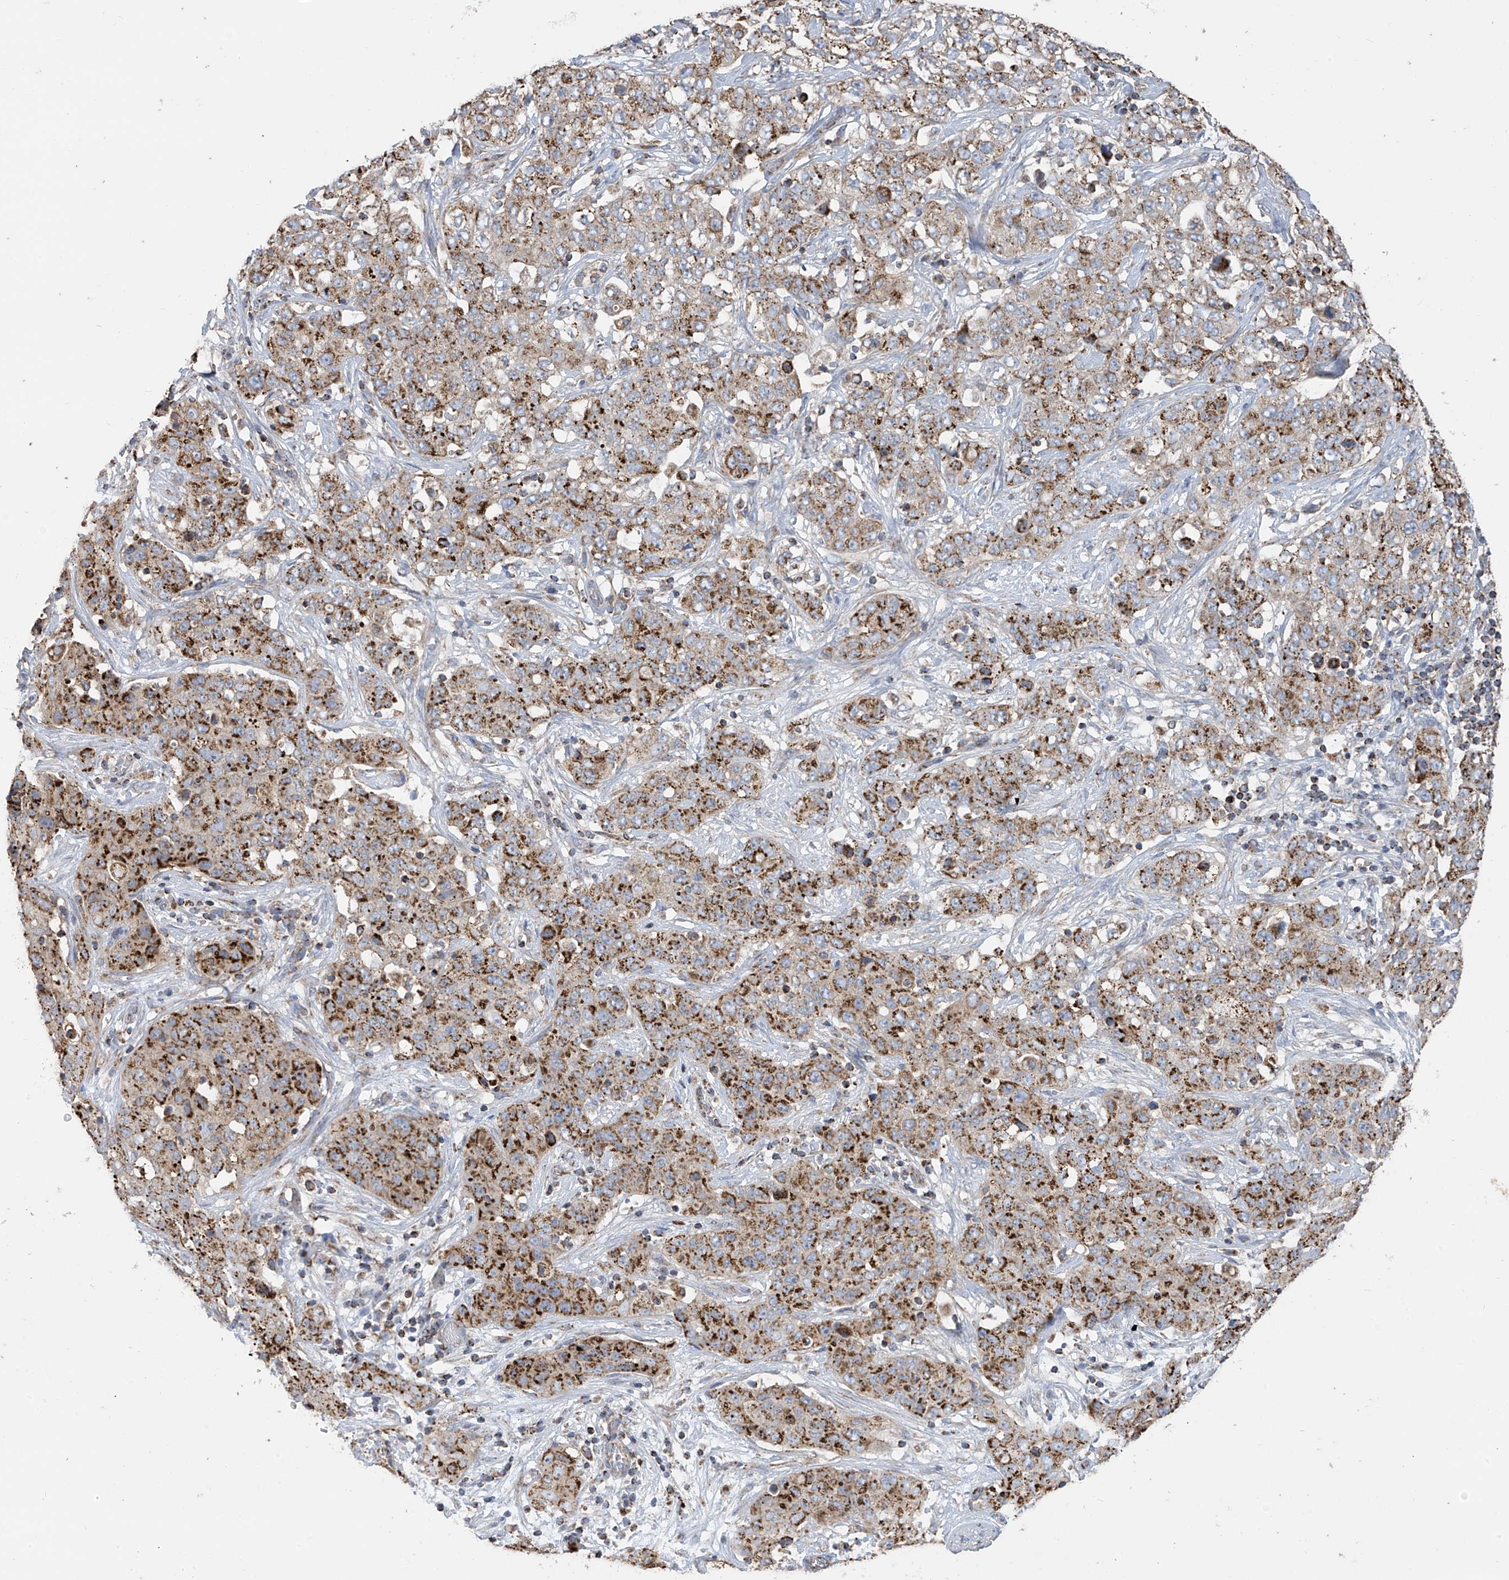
{"staining": {"intensity": "strong", "quantity": ">75%", "location": "cytoplasmic/membranous"}, "tissue": "stomach cancer", "cell_type": "Tumor cells", "image_type": "cancer", "snomed": [{"axis": "morphology", "description": "Normal tissue, NOS"}, {"axis": "morphology", "description": "Adenocarcinoma, NOS"}, {"axis": "topography", "description": "Lymph node"}, {"axis": "topography", "description": "Stomach"}], "caption": "An IHC photomicrograph of tumor tissue is shown. Protein staining in brown highlights strong cytoplasmic/membranous positivity in stomach cancer (adenocarcinoma) within tumor cells. (DAB (3,3'-diaminobenzidine) IHC with brightfield microscopy, high magnification).", "gene": "PNPT1", "patient": {"sex": "male", "age": 48}}